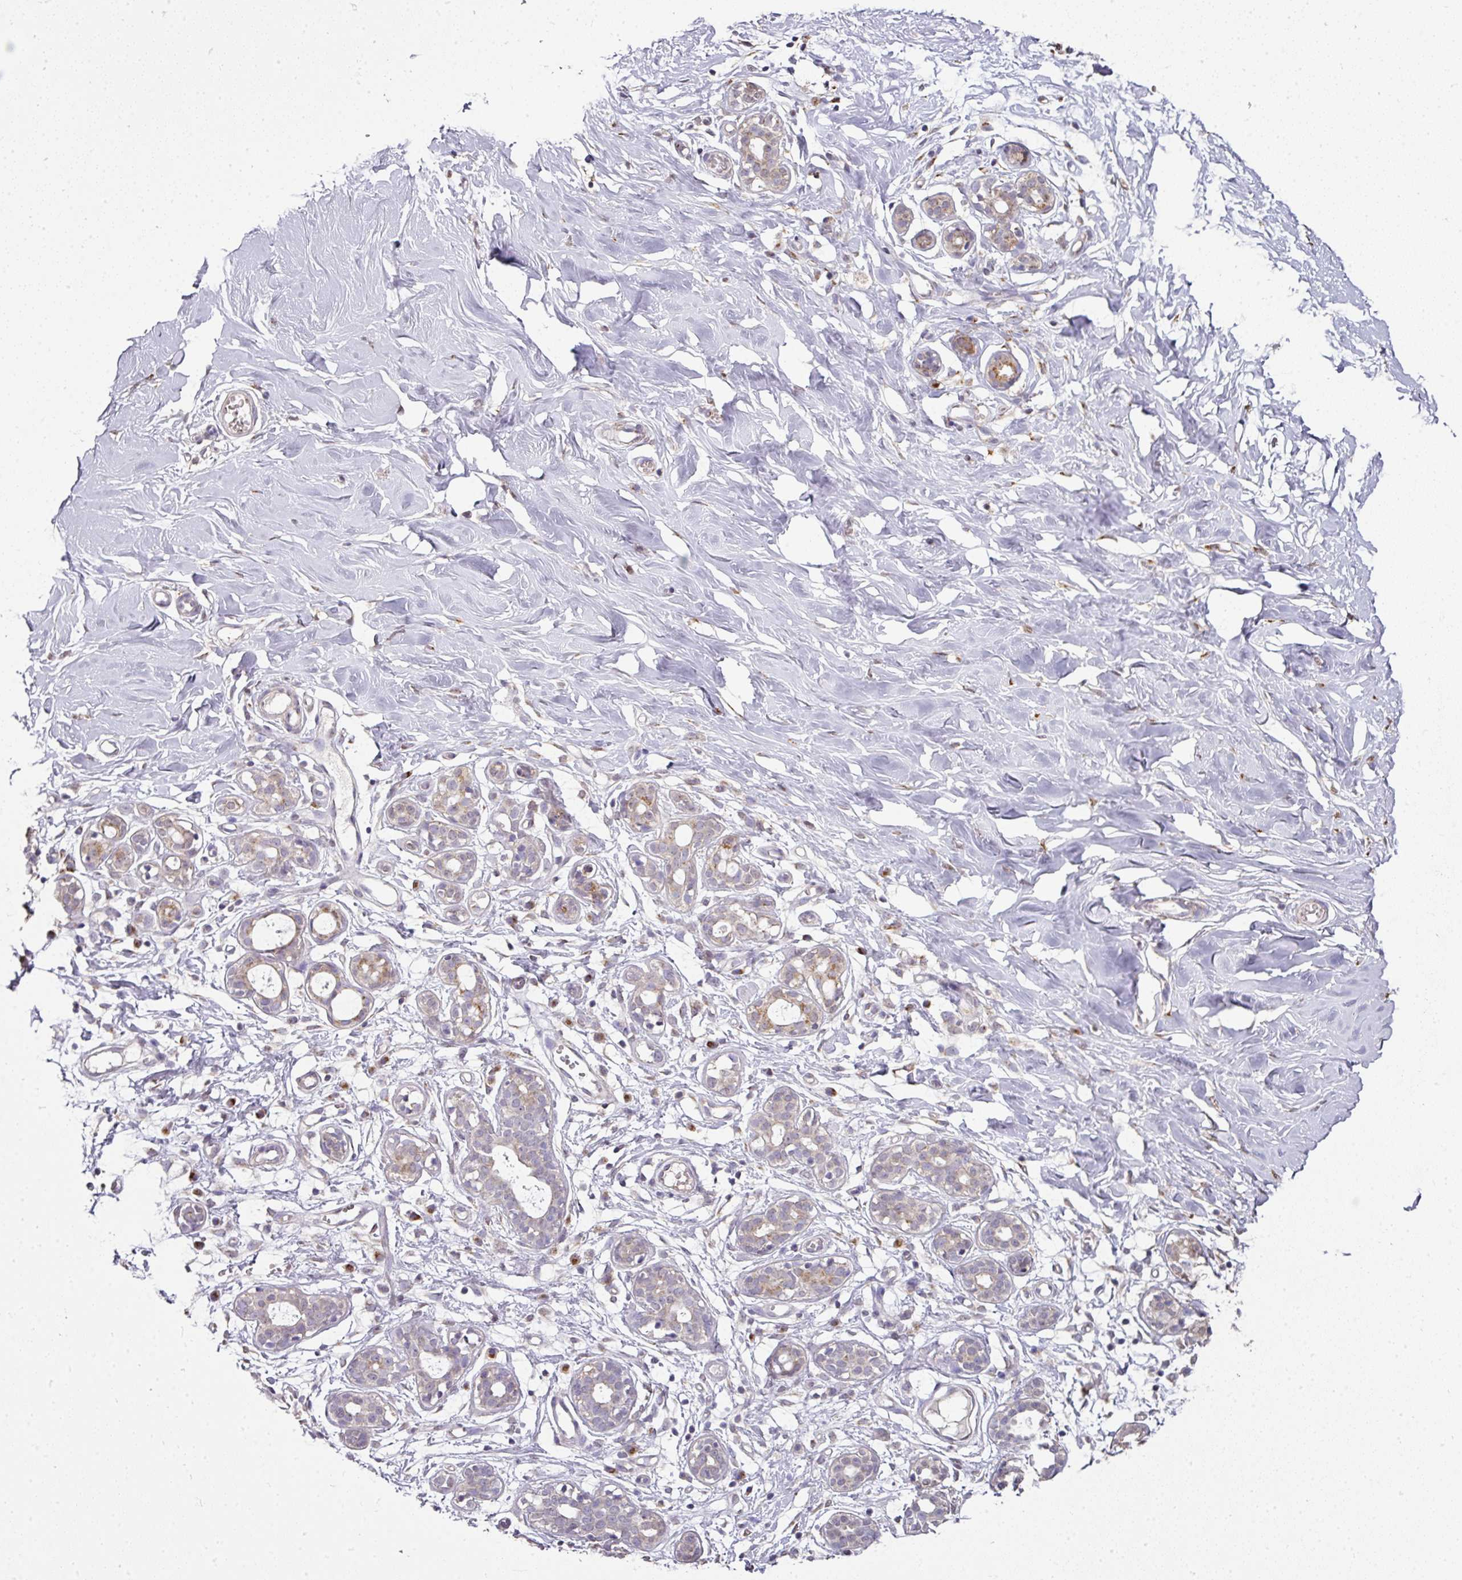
{"staining": {"intensity": "negative", "quantity": "none", "location": "none"}, "tissue": "breast", "cell_type": "Adipocytes", "image_type": "normal", "snomed": [{"axis": "morphology", "description": "Normal tissue, NOS"}, {"axis": "topography", "description": "Breast"}], "caption": "Immunohistochemistry photomicrograph of unremarkable breast: breast stained with DAB exhibits no significant protein positivity in adipocytes. (IHC, brightfield microscopy, high magnification).", "gene": "JPH2", "patient": {"sex": "female", "age": 27}}